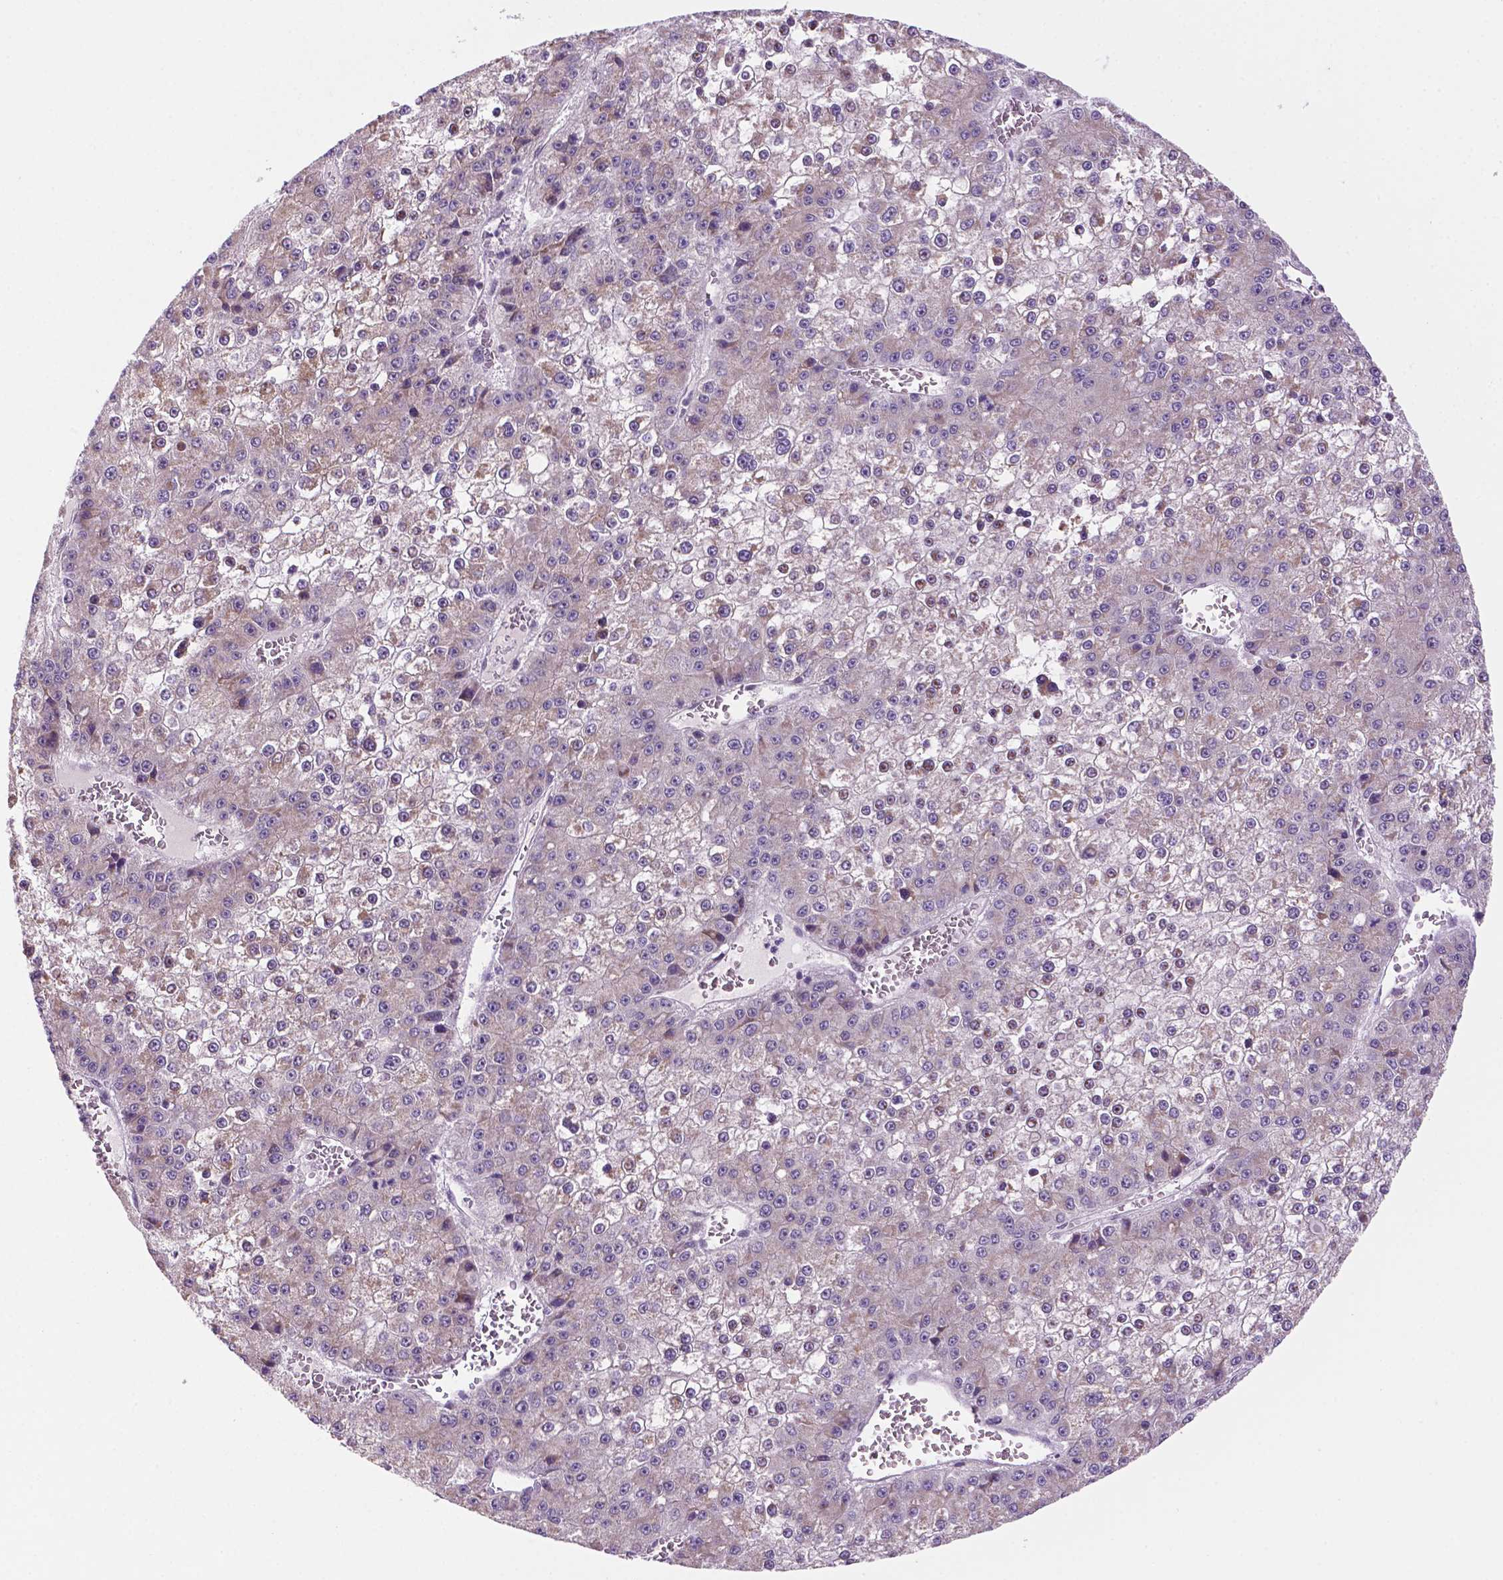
{"staining": {"intensity": "moderate", "quantity": "<25%", "location": "nuclear"}, "tissue": "liver cancer", "cell_type": "Tumor cells", "image_type": "cancer", "snomed": [{"axis": "morphology", "description": "Carcinoma, Hepatocellular, NOS"}, {"axis": "topography", "description": "Liver"}], "caption": "Immunohistochemical staining of hepatocellular carcinoma (liver) exhibits low levels of moderate nuclear protein expression in about <25% of tumor cells.", "gene": "C18orf21", "patient": {"sex": "female", "age": 73}}